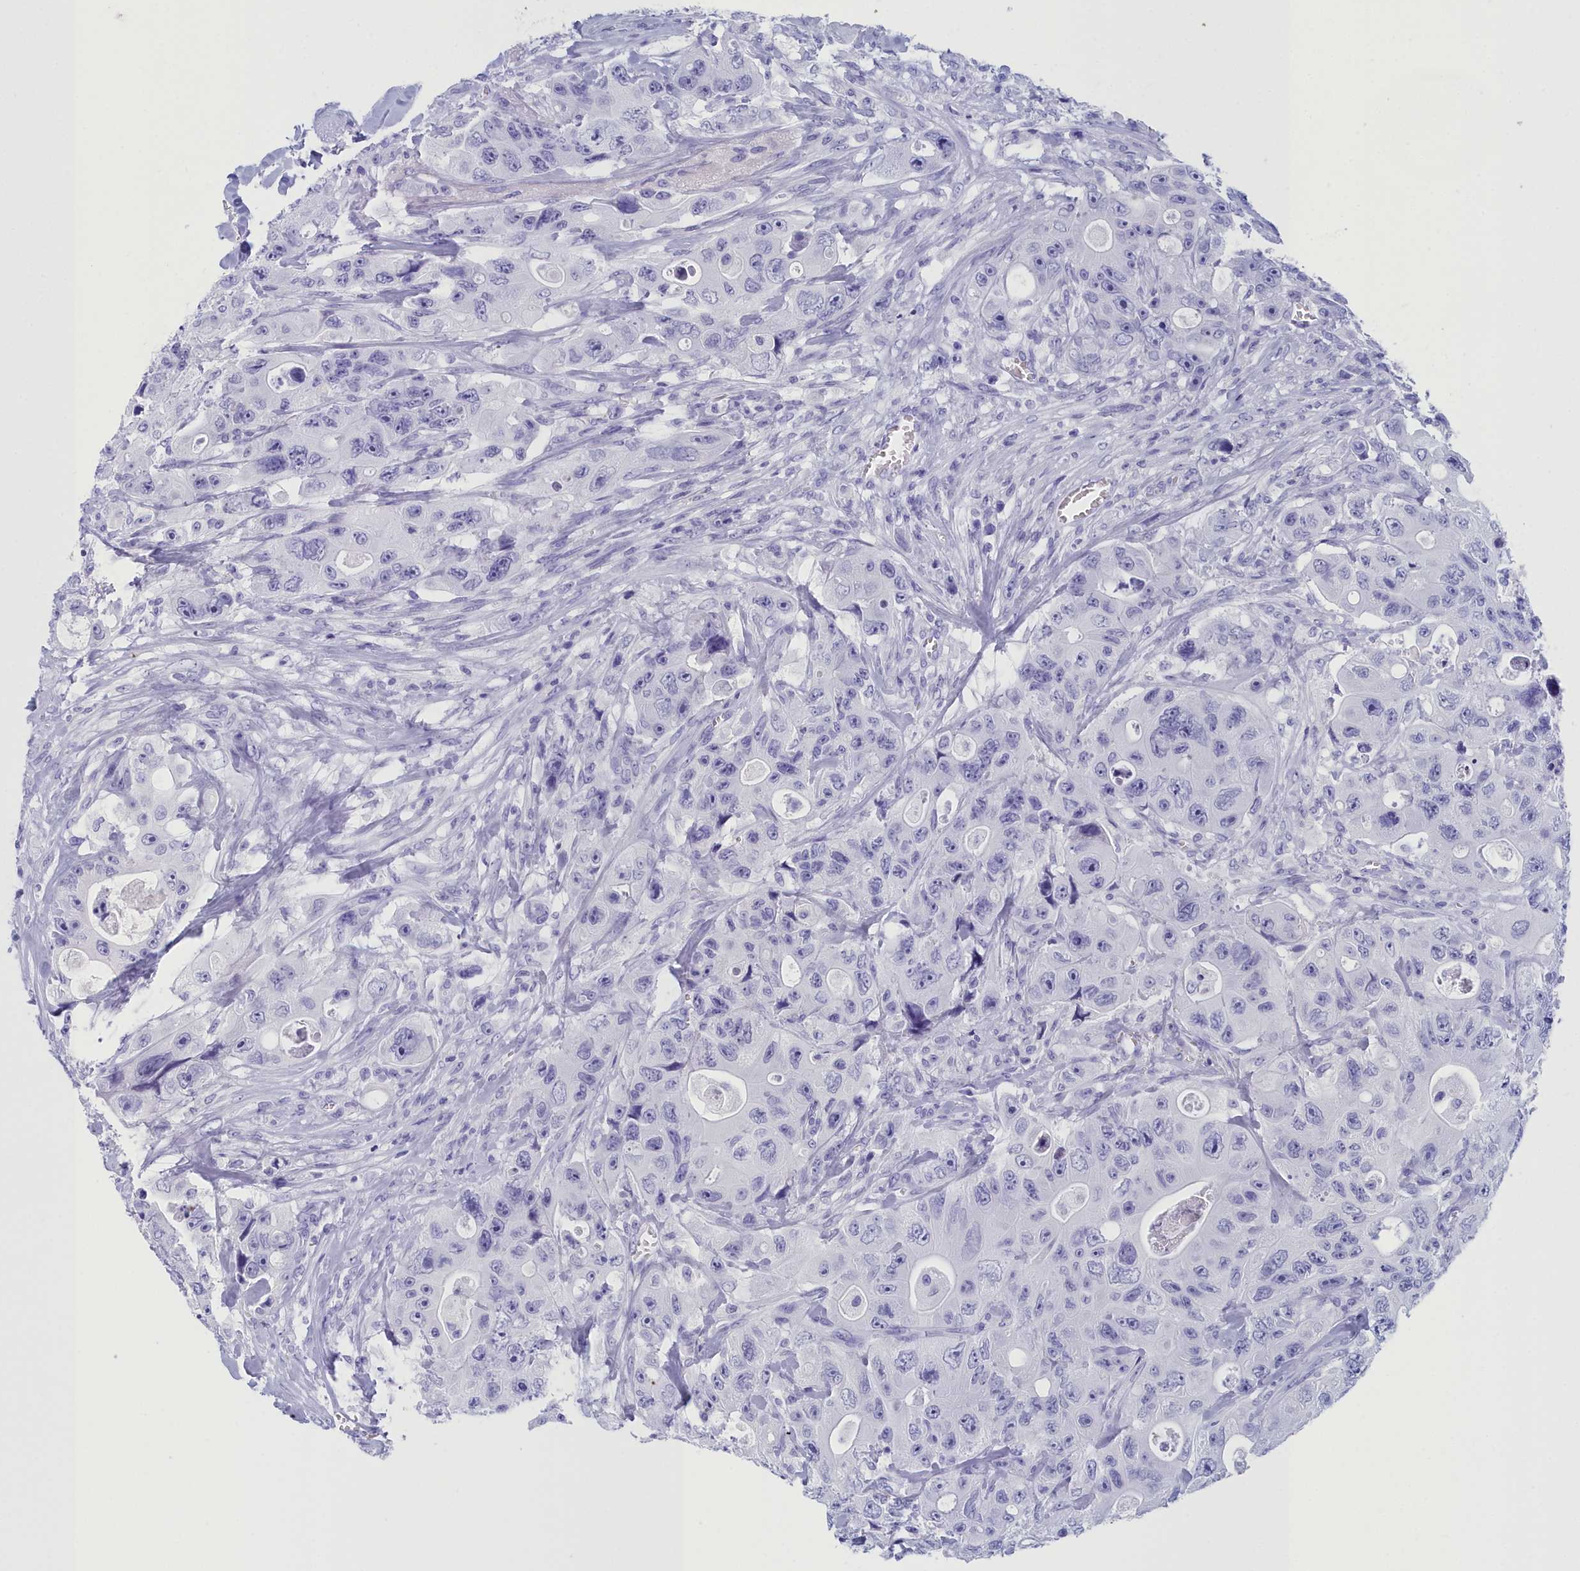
{"staining": {"intensity": "negative", "quantity": "none", "location": "none"}, "tissue": "colorectal cancer", "cell_type": "Tumor cells", "image_type": "cancer", "snomed": [{"axis": "morphology", "description": "Adenocarcinoma, NOS"}, {"axis": "topography", "description": "Colon"}], "caption": "Tumor cells are negative for brown protein staining in colorectal cancer.", "gene": "CCDC97", "patient": {"sex": "female", "age": 46}}